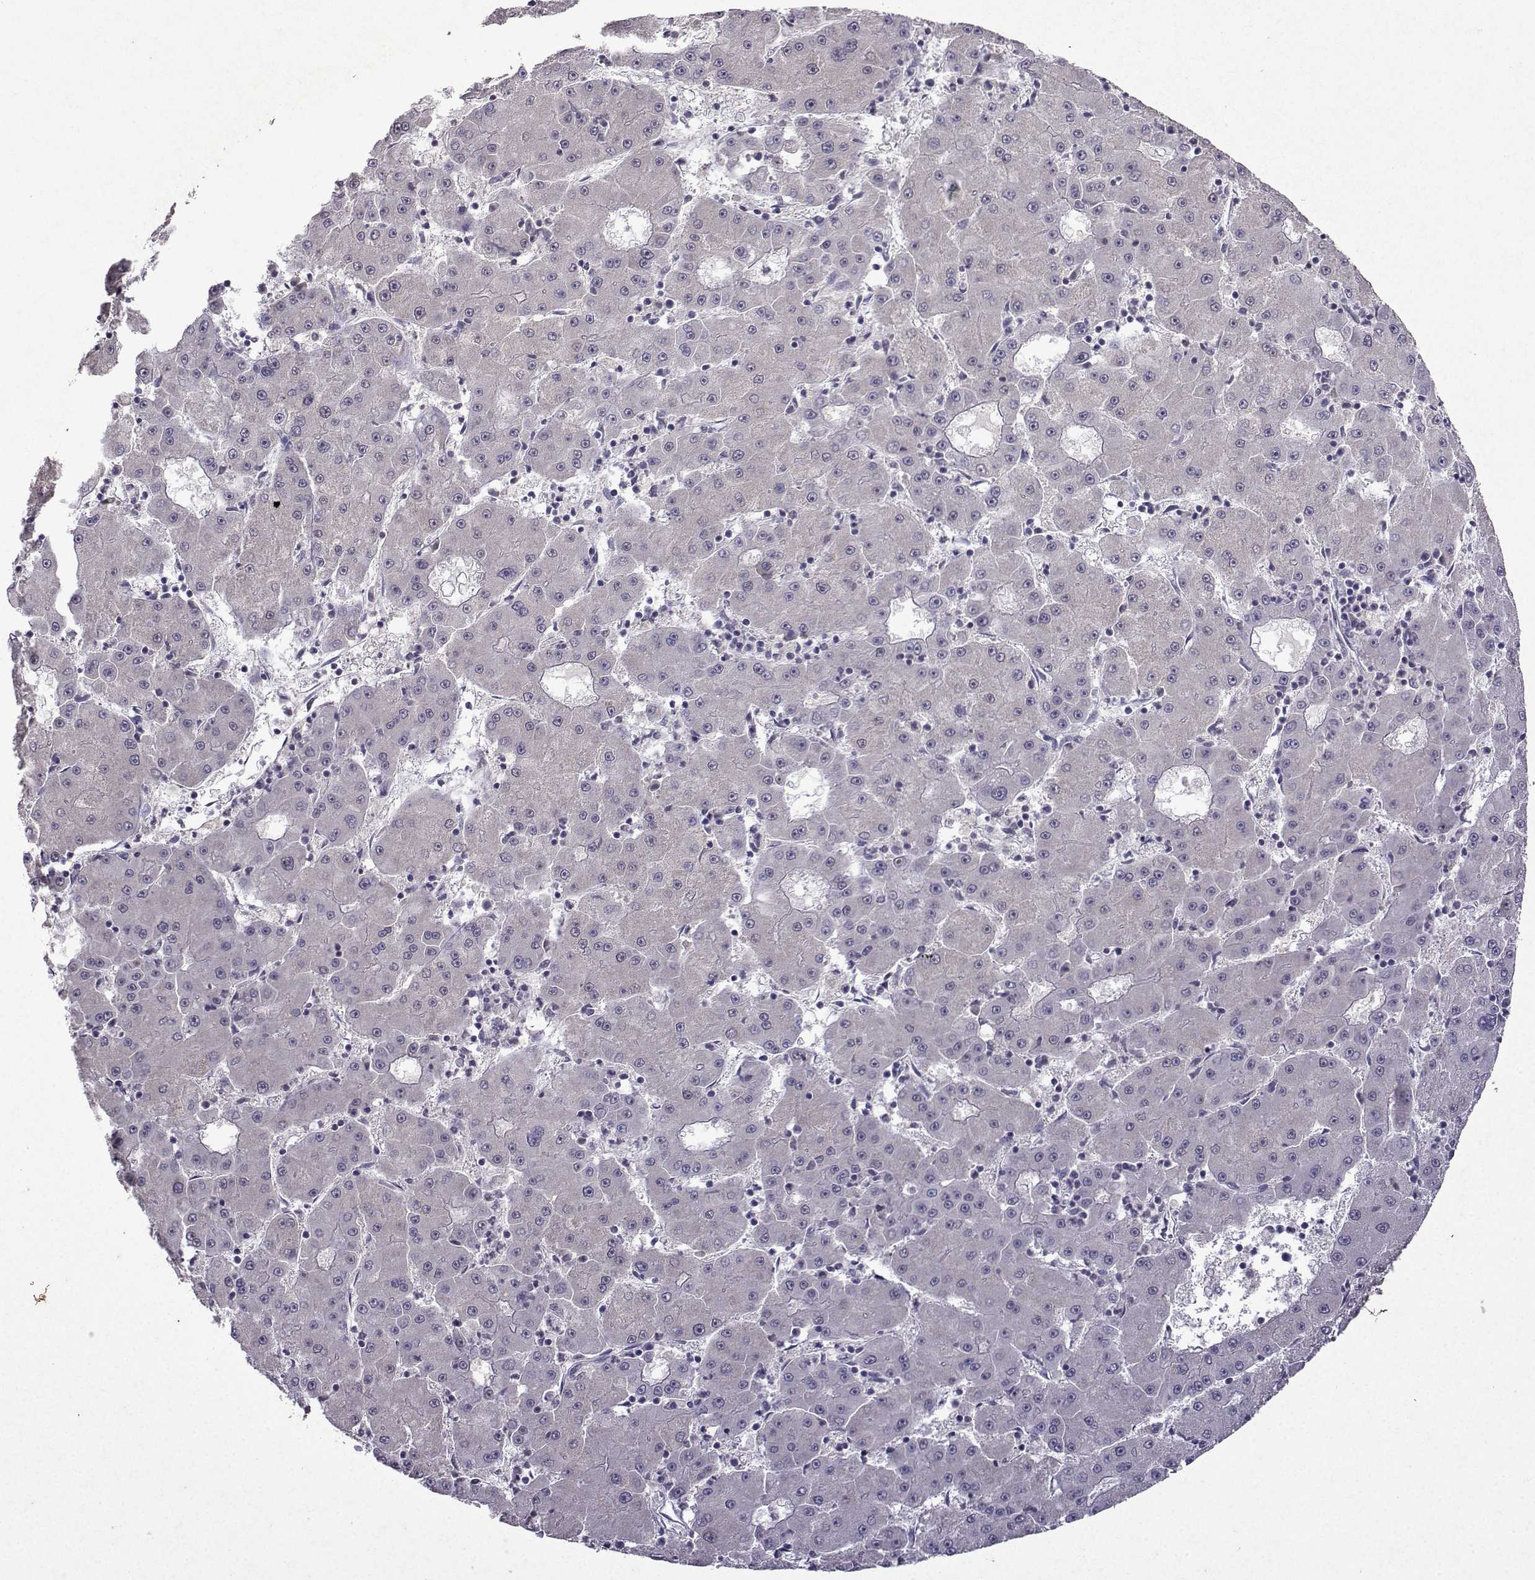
{"staining": {"intensity": "negative", "quantity": "none", "location": "none"}, "tissue": "liver cancer", "cell_type": "Tumor cells", "image_type": "cancer", "snomed": [{"axis": "morphology", "description": "Carcinoma, Hepatocellular, NOS"}, {"axis": "topography", "description": "Liver"}], "caption": "Tumor cells show no significant protein positivity in liver cancer (hepatocellular carcinoma).", "gene": "CCL28", "patient": {"sex": "male", "age": 73}}